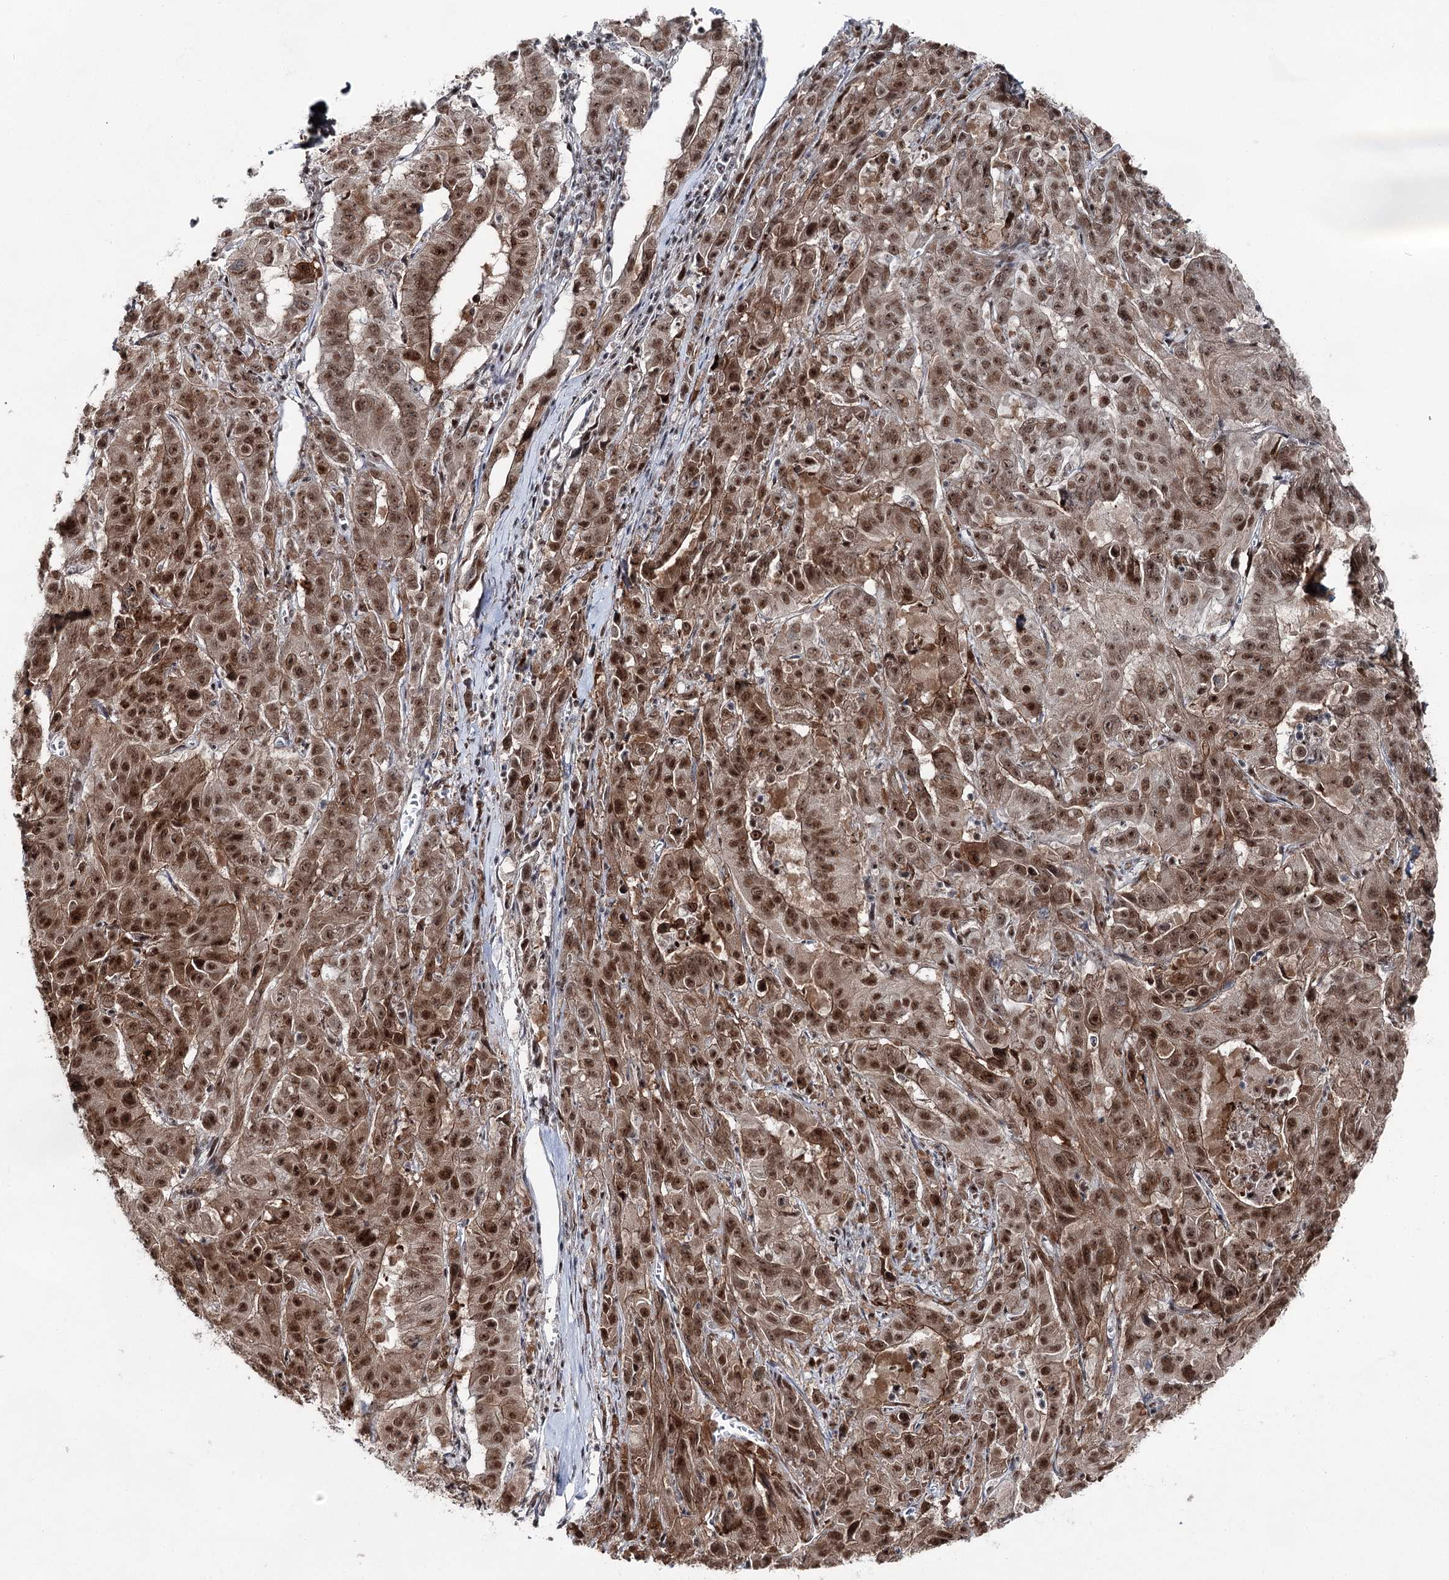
{"staining": {"intensity": "moderate", "quantity": ">75%", "location": "cytoplasmic/membranous,nuclear"}, "tissue": "pancreatic cancer", "cell_type": "Tumor cells", "image_type": "cancer", "snomed": [{"axis": "morphology", "description": "Adenocarcinoma, NOS"}, {"axis": "topography", "description": "Pancreas"}], "caption": "Pancreatic cancer stained for a protein (brown) demonstrates moderate cytoplasmic/membranous and nuclear positive expression in about >75% of tumor cells.", "gene": "ZCCHC8", "patient": {"sex": "male", "age": 63}}